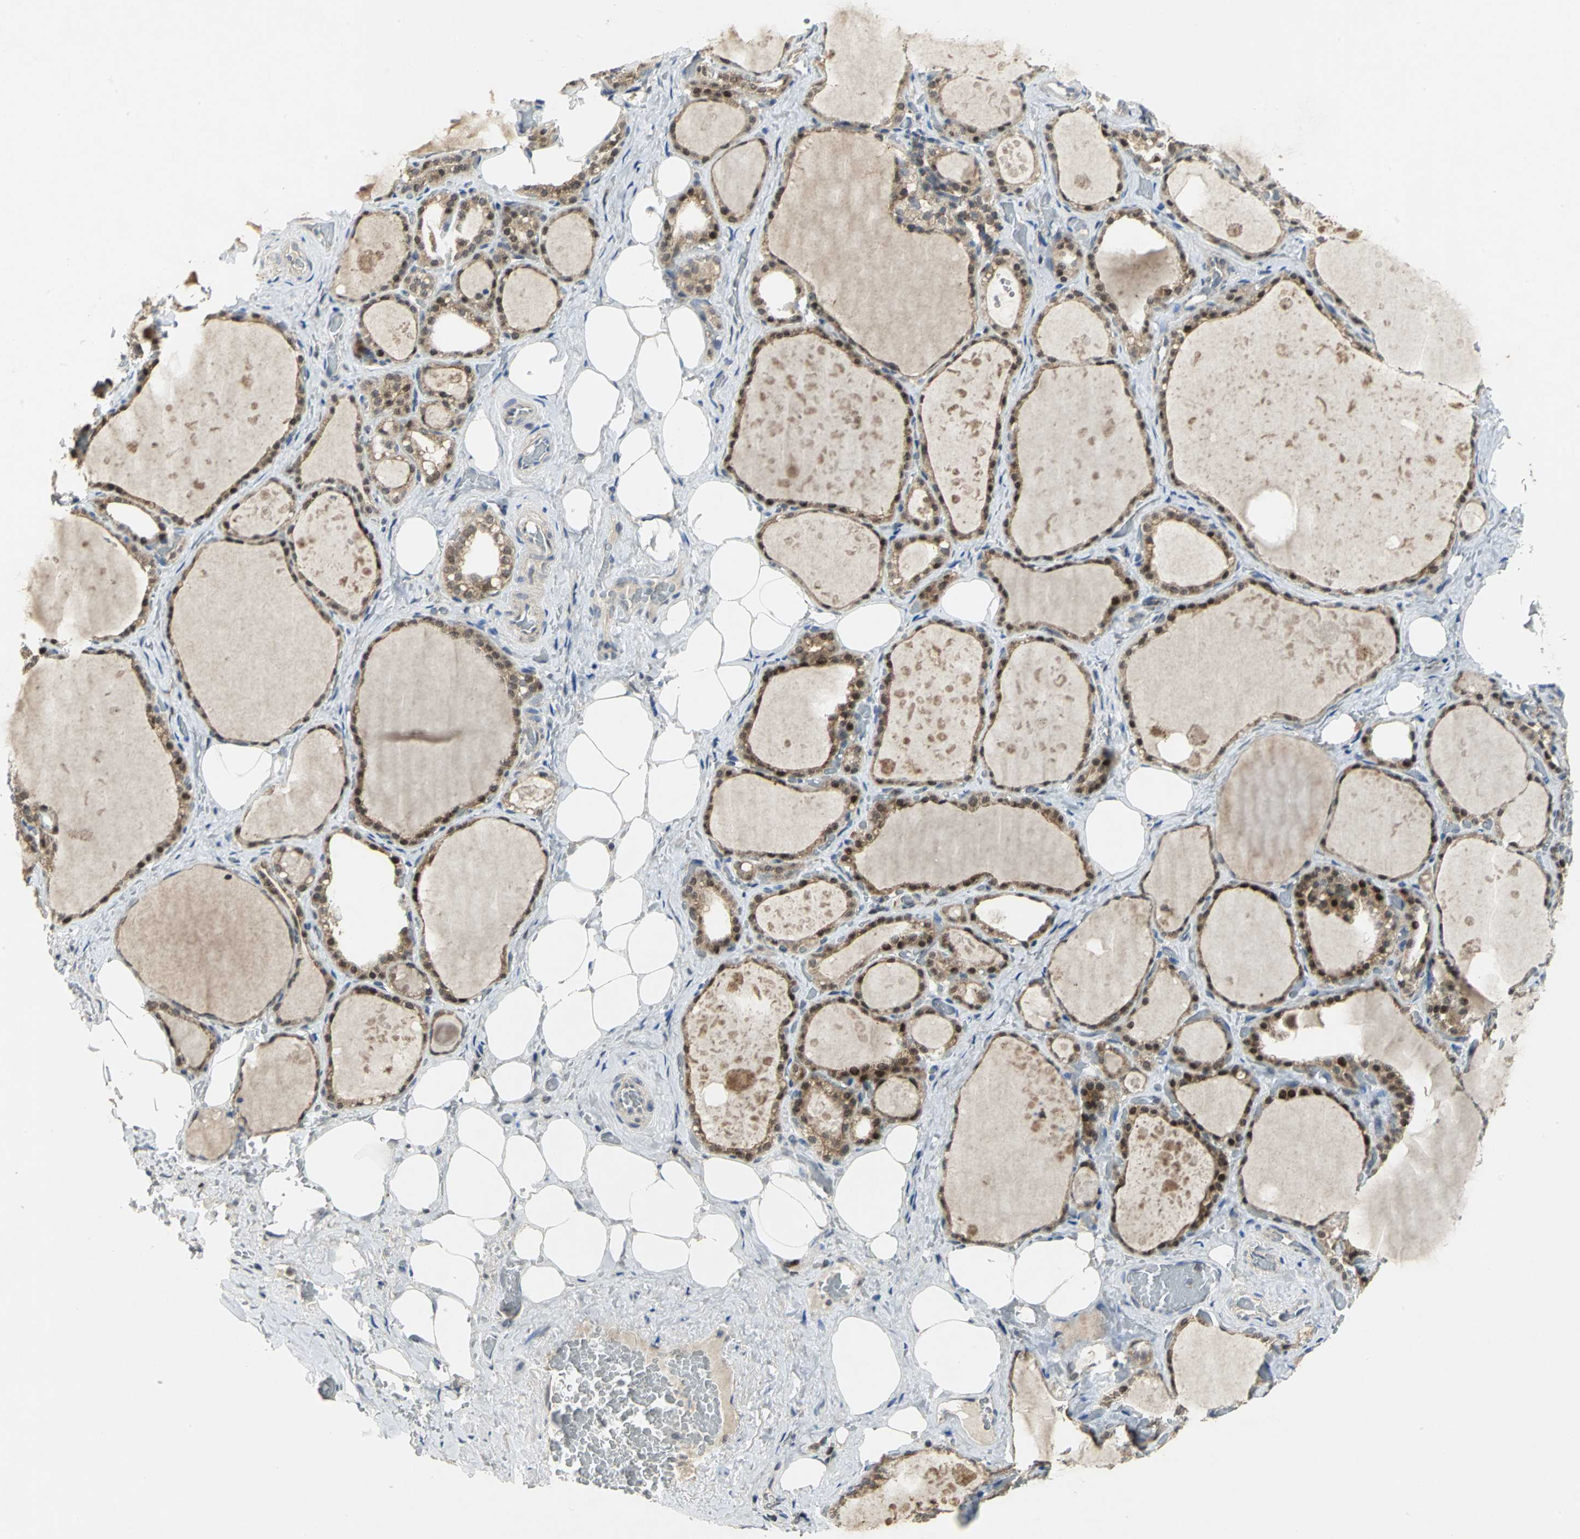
{"staining": {"intensity": "strong", "quantity": ">75%", "location": "cytoplasmic/membranous,nuclear"}, "tissue": "thyroid gland", "cell_type": "Glandular cells", "image_type": "normal", "snomed": [{"axis": "morphology", "description": "Normal tissue, NOS"}, {"axis": "topography", "description": "Thyroid gland"}], "caption": "Immunohistochemistry (IHC) (DAB) staining of normal thyroid gland demonstrates strong cytoplasmic/membranous,nuclear protein expression in approximately >75% of glandular cells.", "gene": "PPIA", "patient": {"sex": "male", "age": 61}}